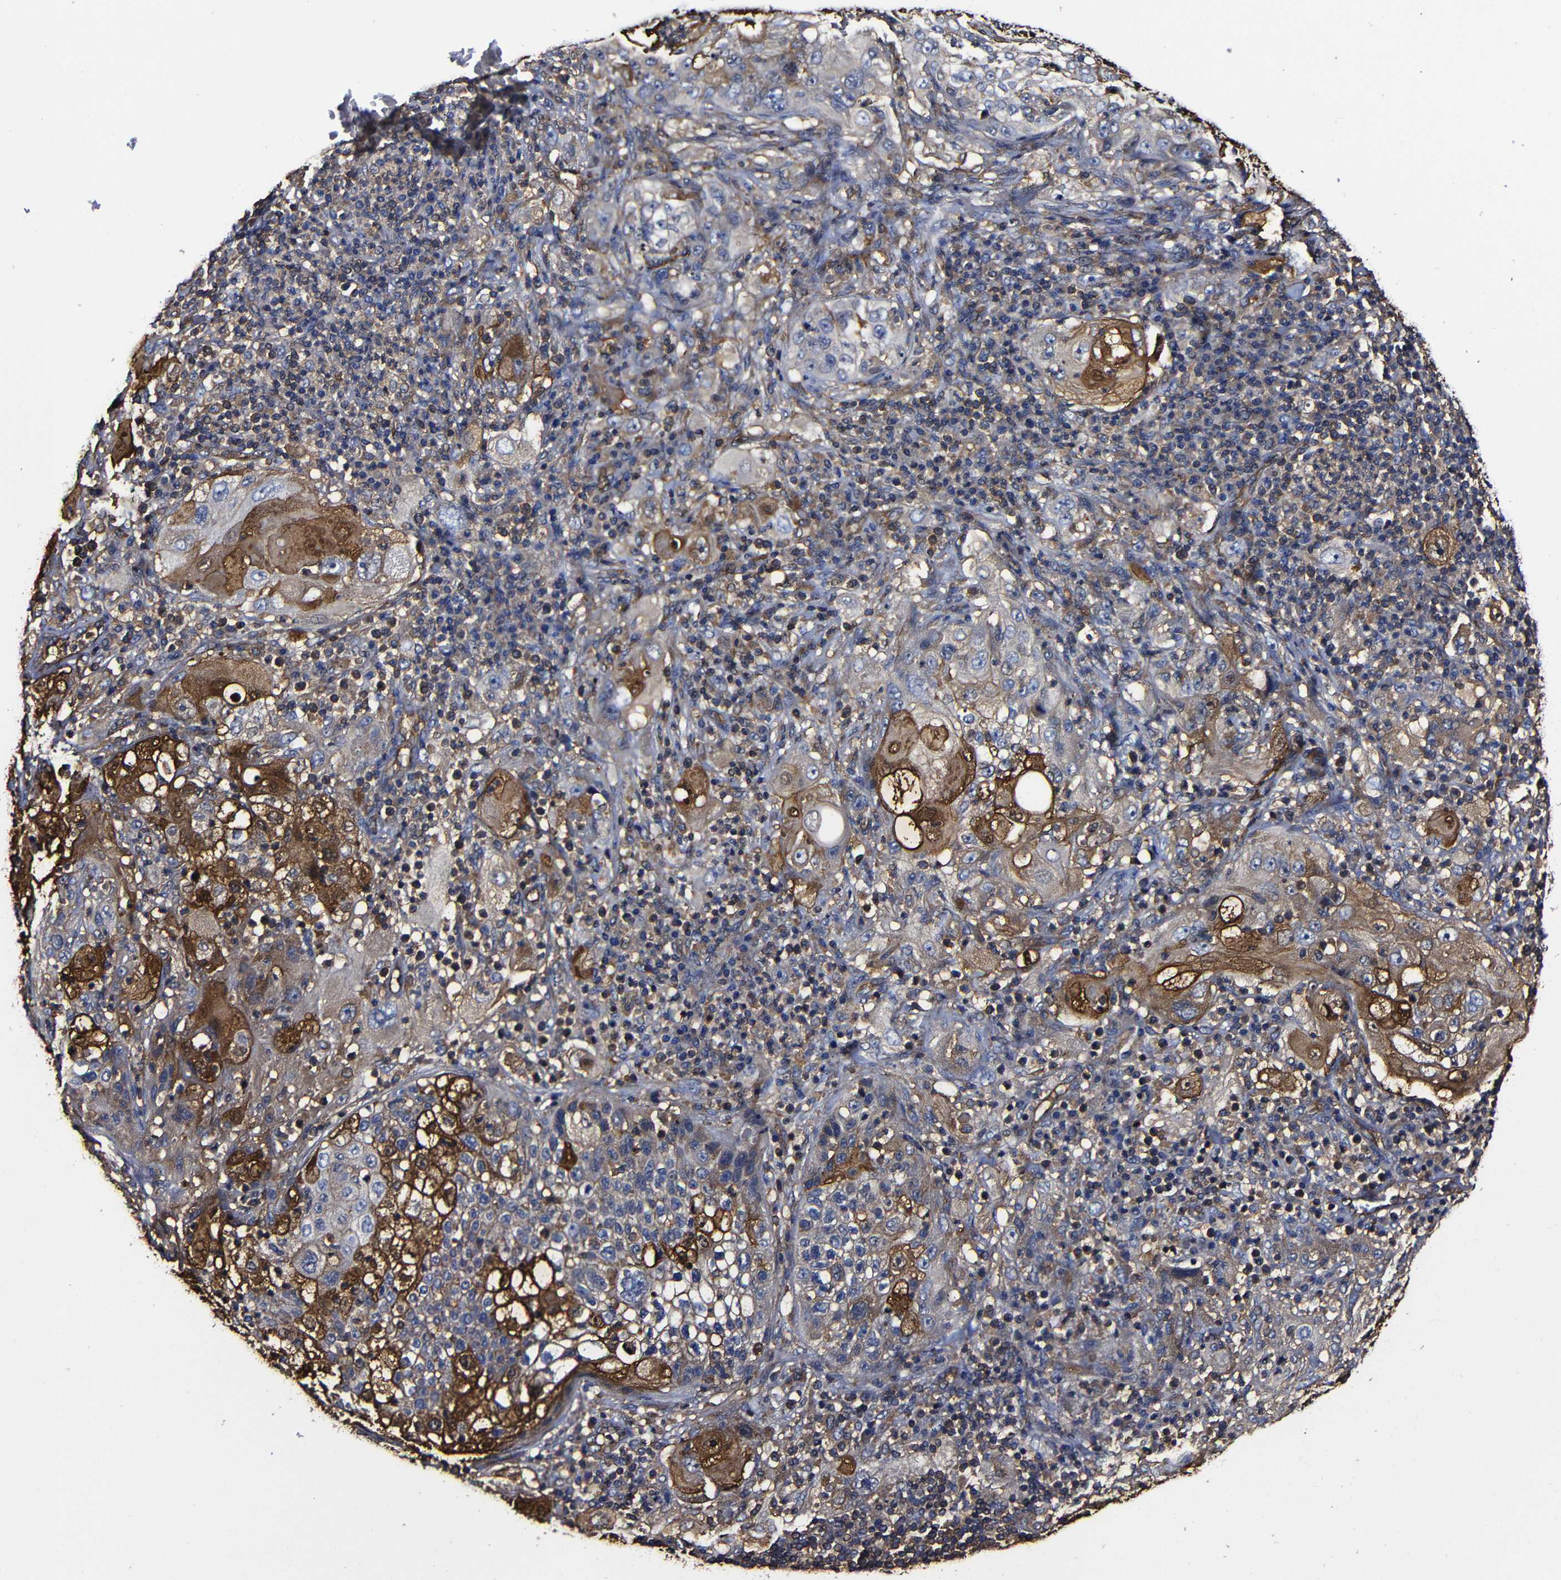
{"staining": {"intensity": "moderate", "quantity": "25%-75%", "location": "cytoplasmic/membranous"}, "tissue": "lung cancer", "cell_type": "Tumor cells", "image_type": "cancer", "snomed": [{"axis": "morphology", "description": "Inflammation, NOS"}, {"axis": "morphology", "description": "Squamous cell carcinoma, NOS"}, {"axis": "topography", "description": "Lymph node"}, {"axis": "topography", "description": "Soft tissue"}, {"axis": "topography", "description": "Lung"}], "caption": "Immunohistochemistry of lung squamous cell carcinoma demonstrates medium levels of moderate cytoplasmic/membranous staining in approximately 25%-75% of tumor cells. (Stains: DAB in brown, nuclei in blue, Microscopy: brightfield microscopy at high magnification).", "gene": "MSN", "patient": {"sex": "male", "age": 66}}